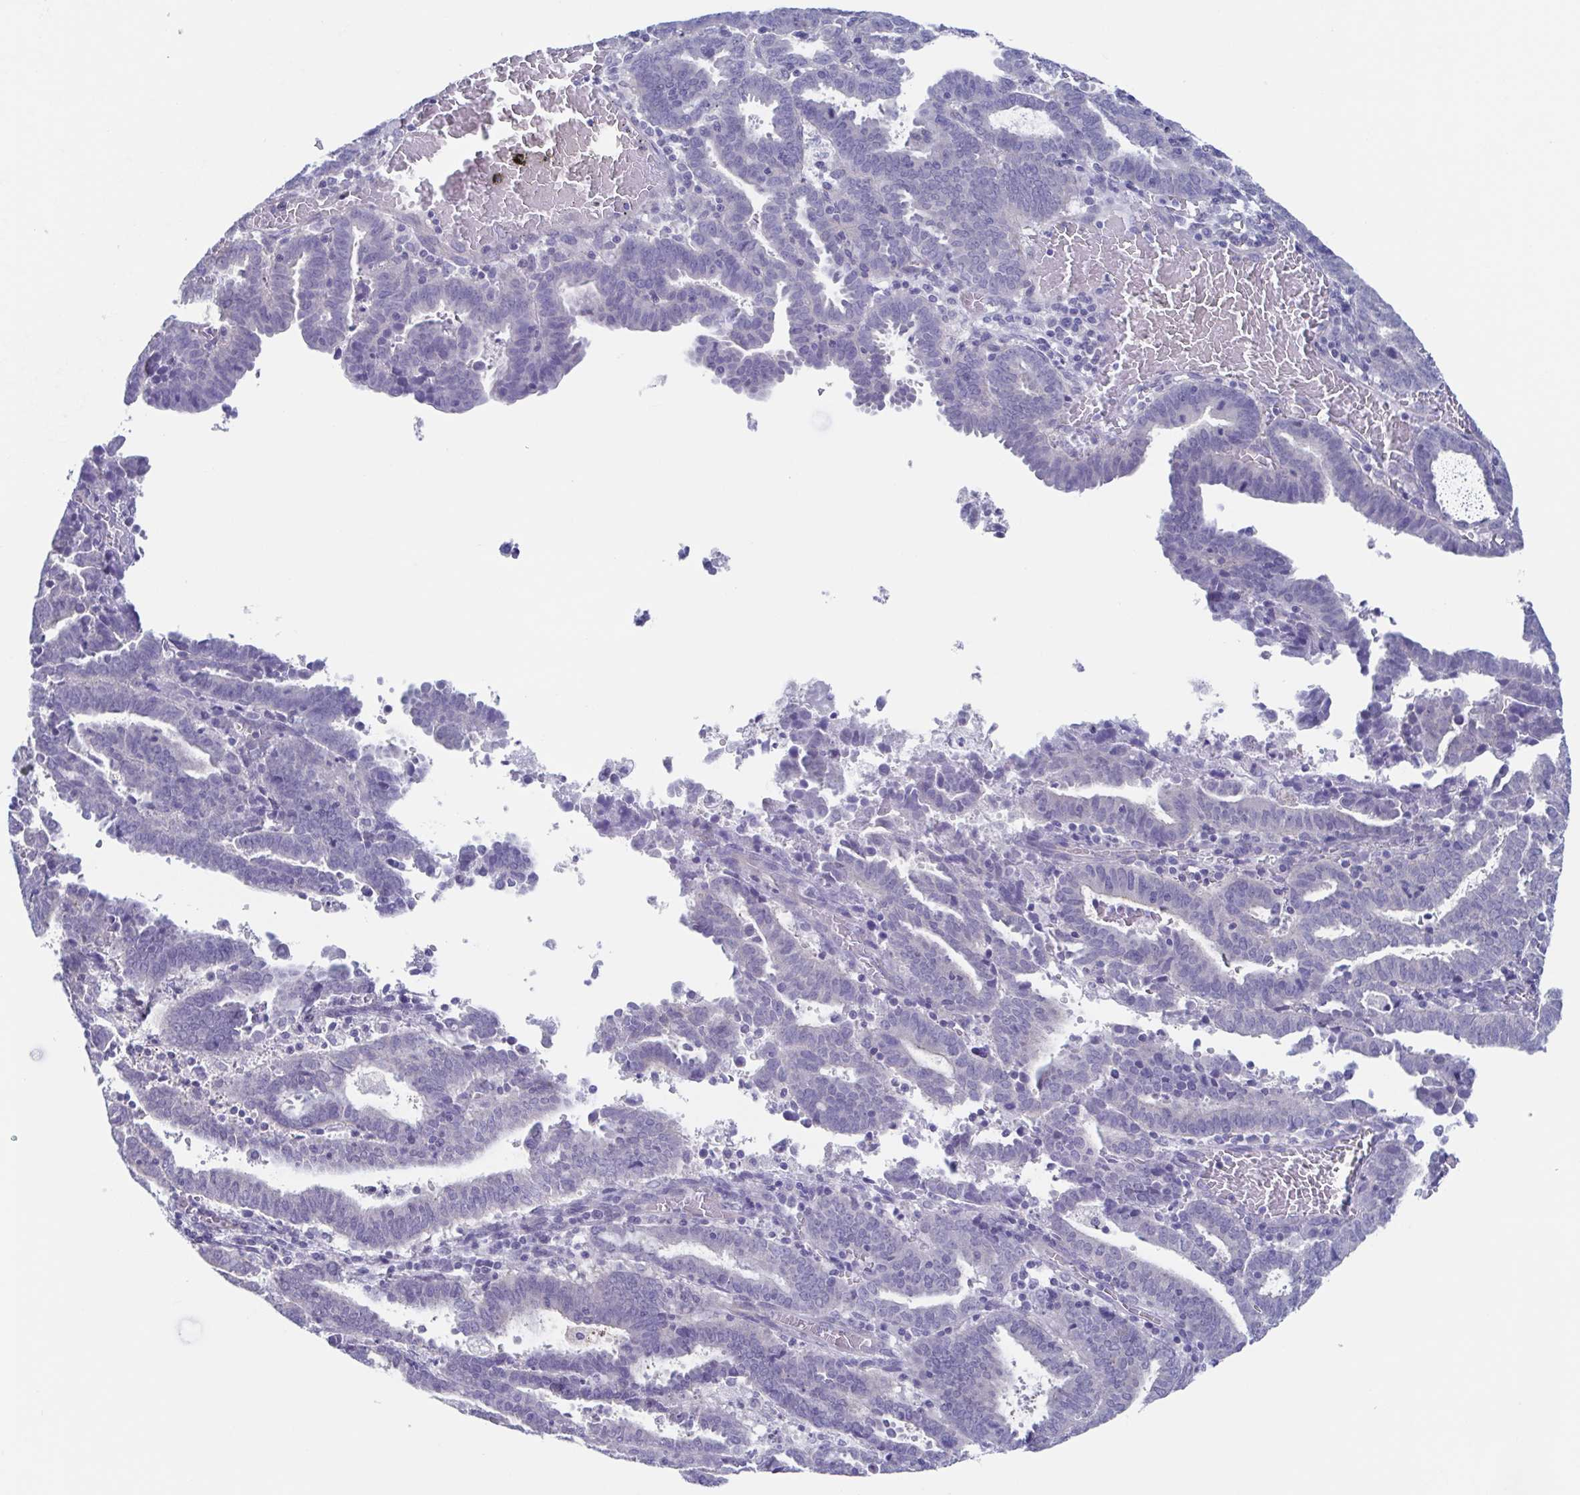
{"staining": {"intensity": "negative", "quantity": "none", "location": "none"}, "tissue": "endometrial cancer", "cell_type": "Tumor cells", "image_type": "cancer", "snomed": [{"axis": "morphology", "description": "Adenocarcinoma, NOS"}, {"axis": "topography", "description": "Uterus"}], "caption": "Immunohistochemistry (IHC) histopathology image of neoplastic tissue: human endometrial cancer (adenocarcinoma) stained with DAB (3,3'-diaminobenzidine) exhibits no significant protein staining in tumor cells. The staining was performed using DAB (3,3'-diaminobenzidine) to visualize the protein expression in brown, while the nuclei were stained in blue with hematoxylin (Magnification: 20x).", "gene": "TEX12", "patient": {"sex": "female", "age": 83}}